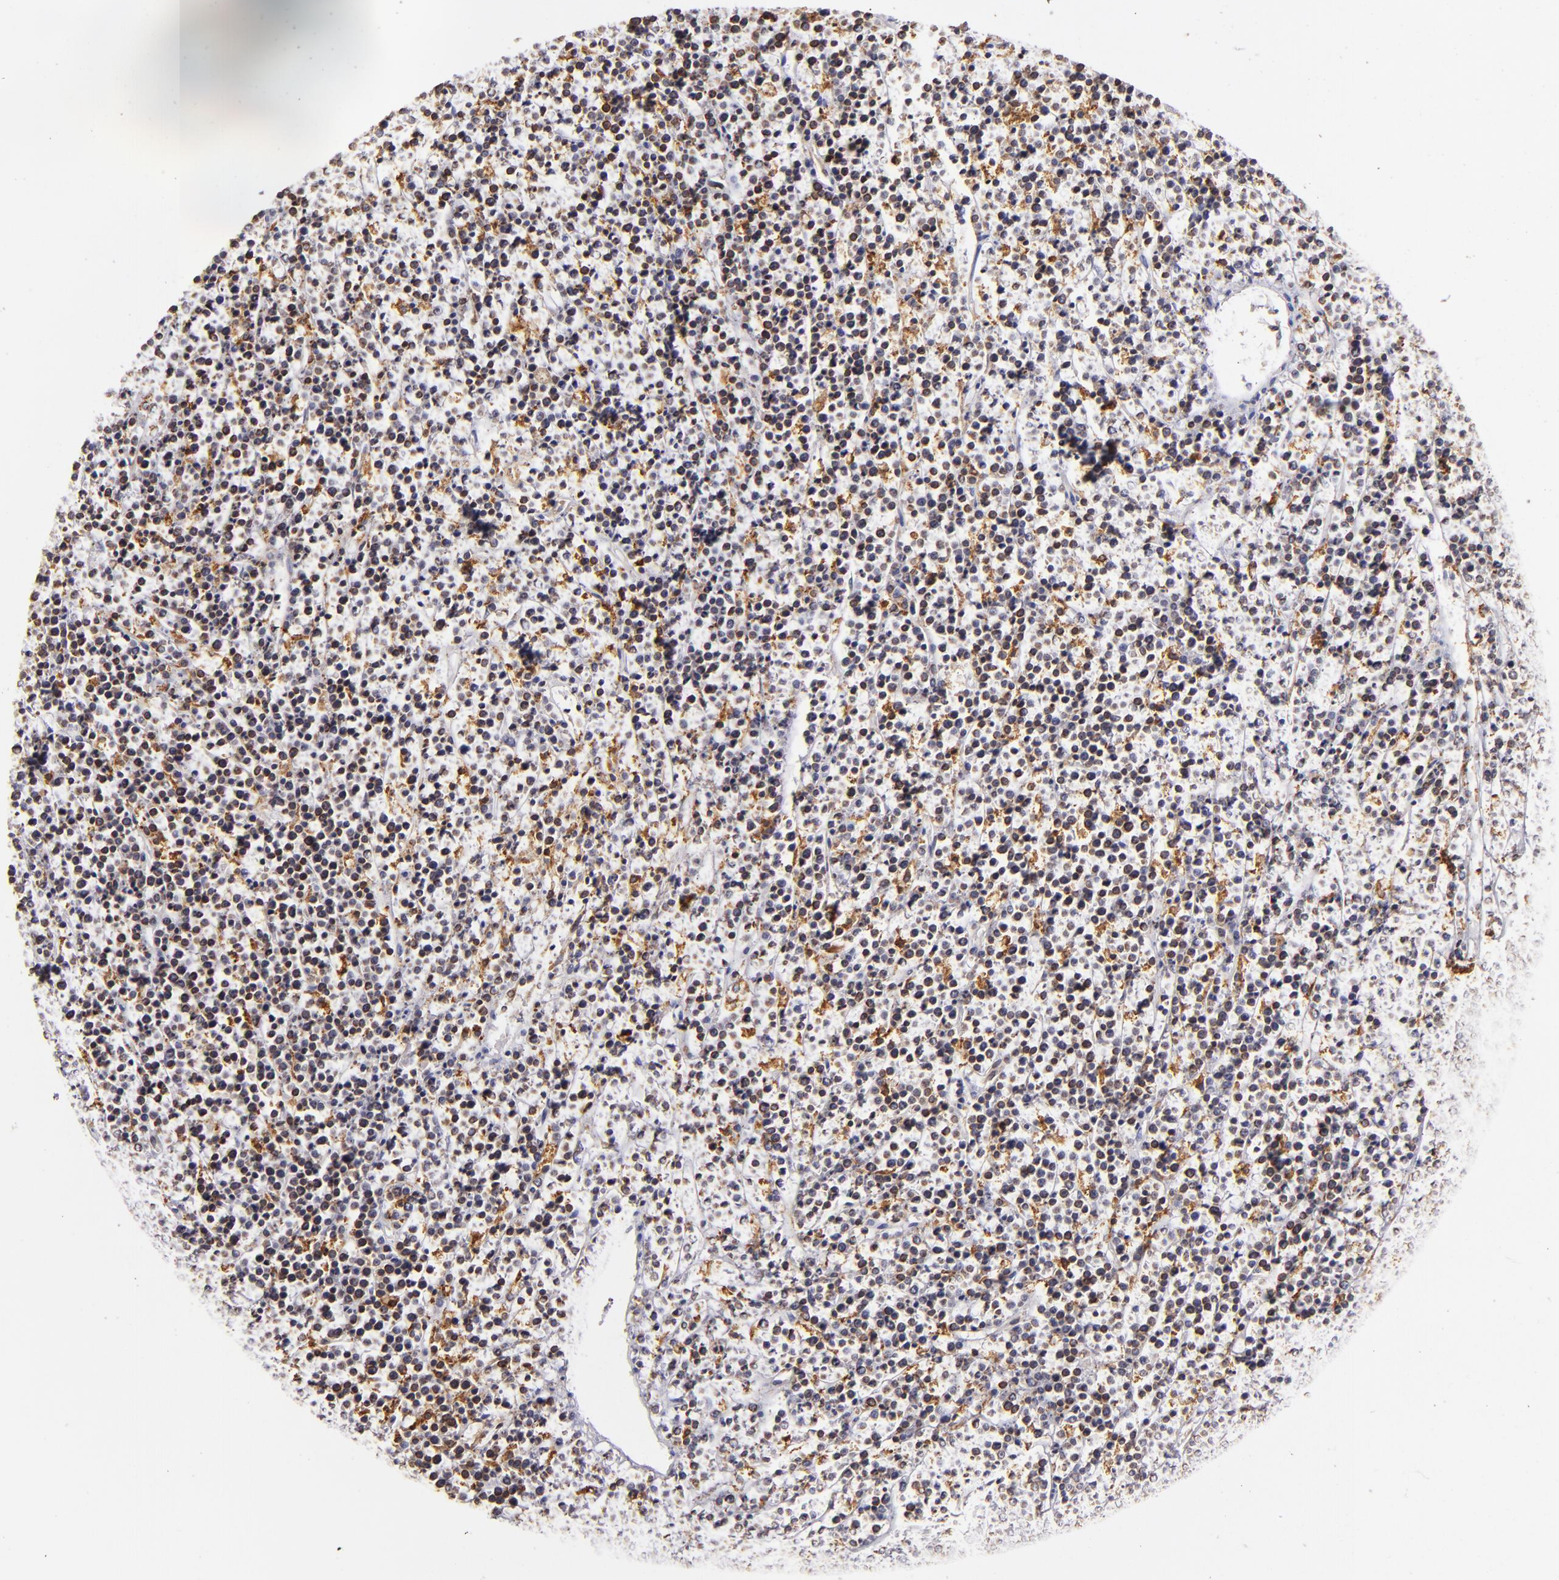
{"staining": {"intensity": "moderate", "quantity": "25%-75%", "location": "cytoplasmic/membranous"}, "tissue": "lymphoma", "cell_type": "Tumor cells", "image_type": "cancer", "snomed": [{"axis": "morphology", "description": "Malignant lymphoma, non-Hodgkin's type, High grade"}, {"axis": "topography", "description": "Ovary"}], "caption": "IHC of malignant lymphoma, non-Hodgkin's type (high-grade) demonstrates medium levels of moderate cytoplasmic/membranous positivity in approximately 25%-75% of tumor cells.", "gene": "CD74", "patient": {"sex": "female", "age": 56}}